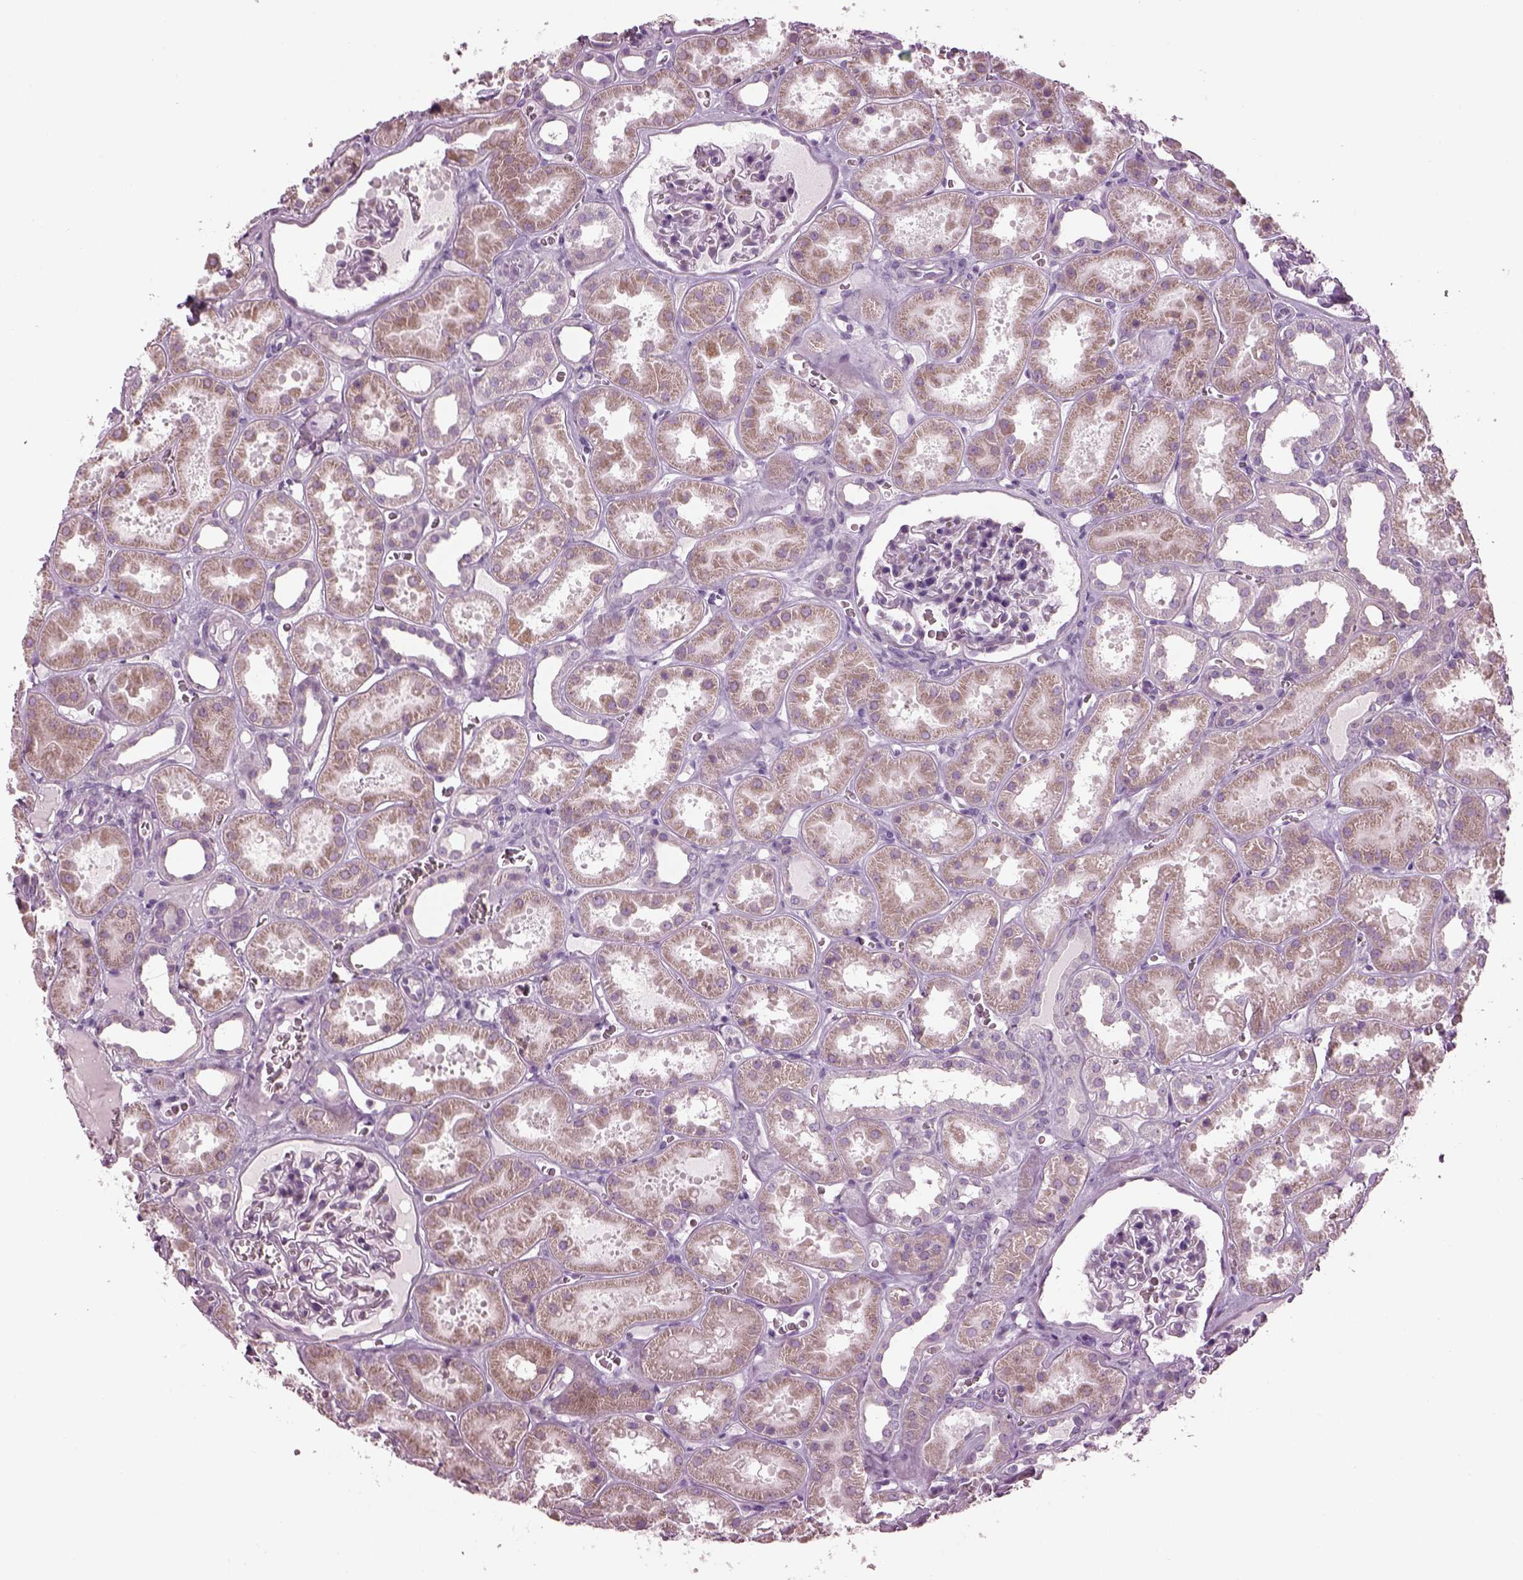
{"staining": {"intensity": "weak", "quantity": "<25%", "location": "cytoplasmic/membranous"}, "tissue": "kidney", "cell_type": "Cells in glomeruli", "image_type": "normal", "snomed": [{"axis": "morphology", "description": "Normal tissue, NOS"}, {"axis": "topography", "description": "Kidney"}], "caption": "This is an immunohistochemistry (IHC) image of benign kidney. There is no positivity in cells in glomeruli.", "gene": "TMEM231", "patient": {"sex": "female", "age": 41}}